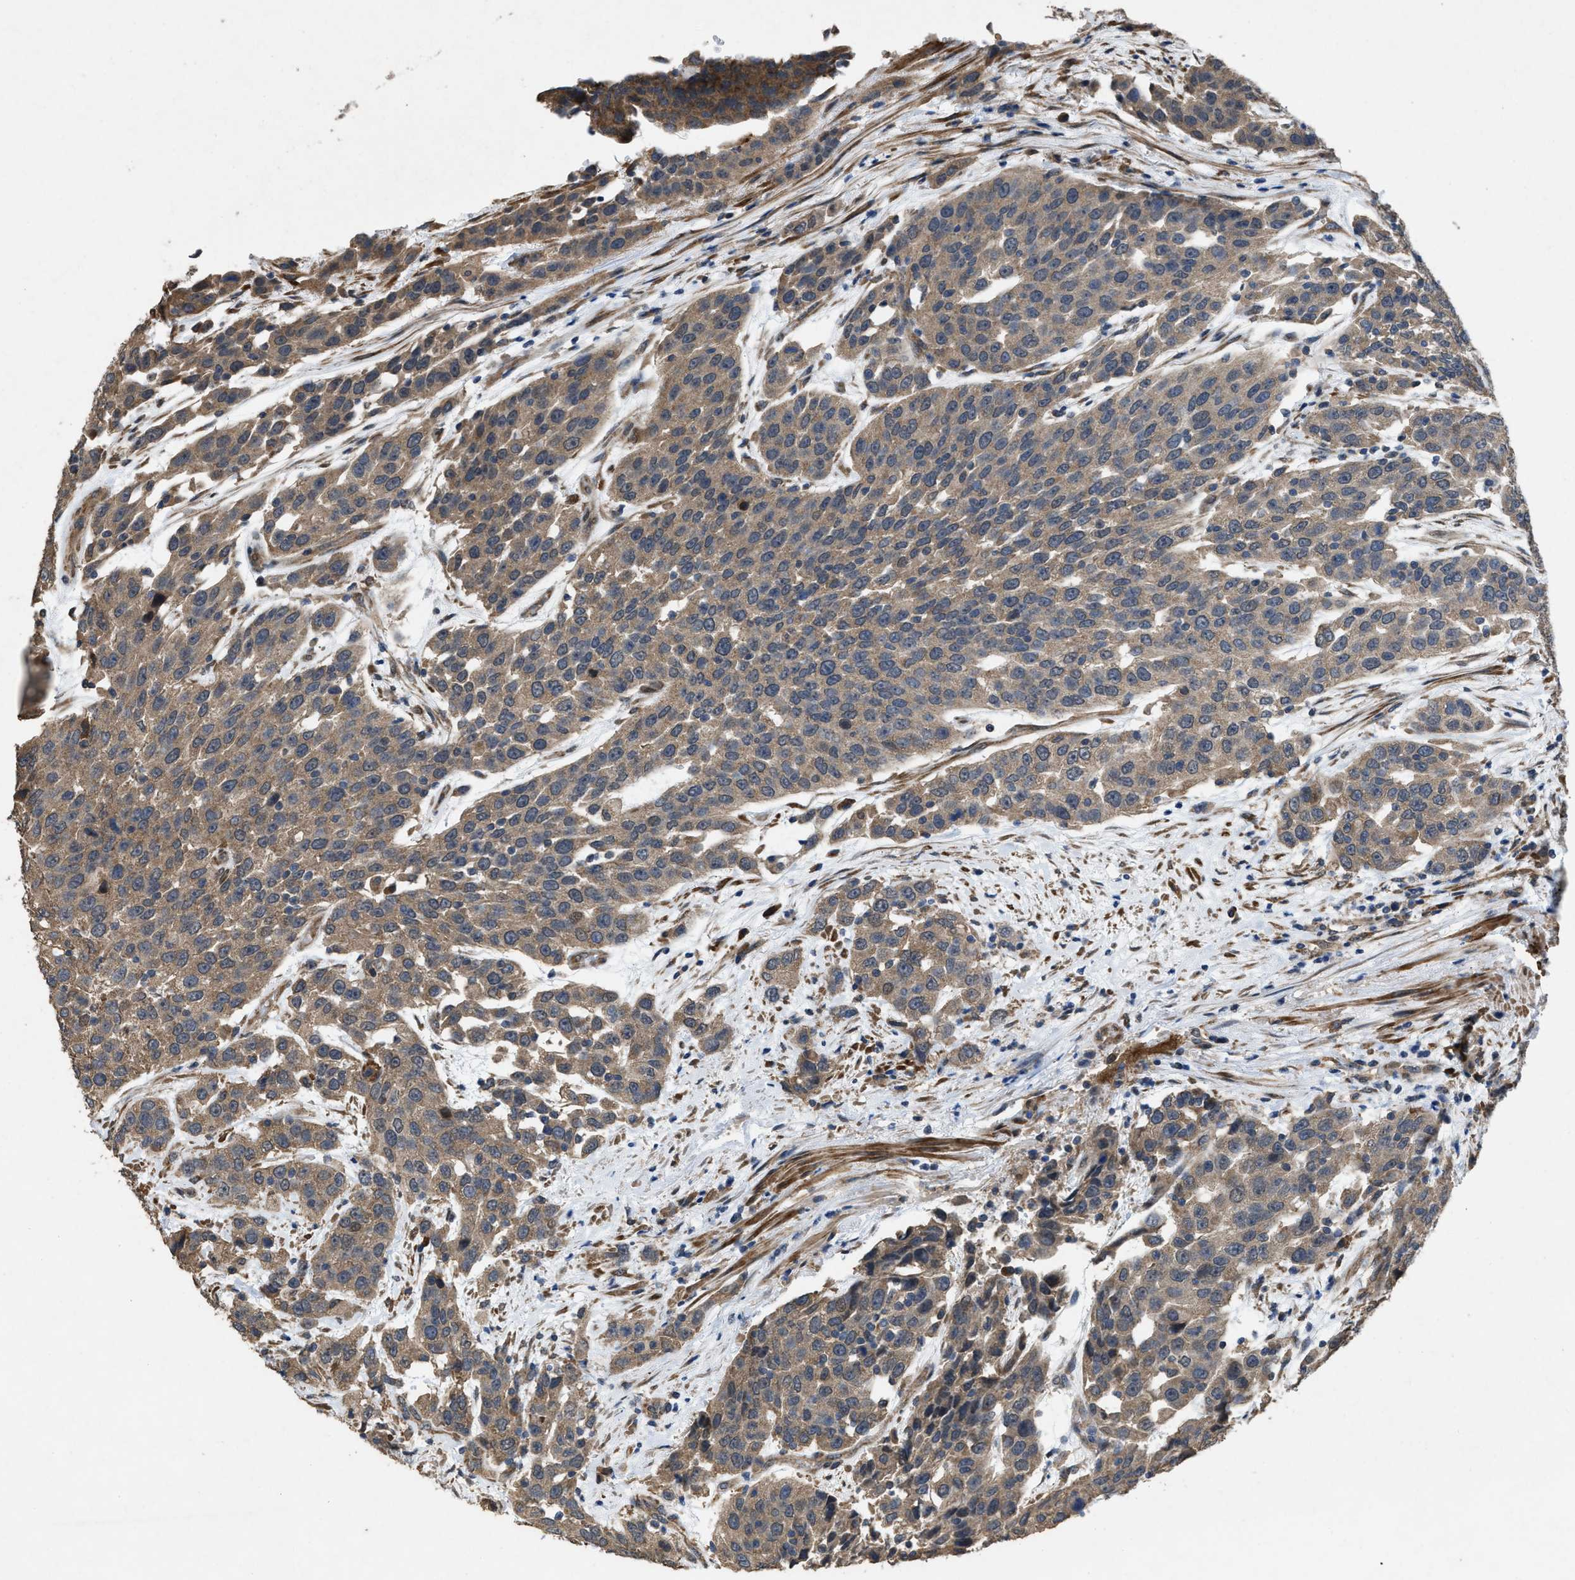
{"staining": {"intensity": "moderate", "quantity": ">75%", "location": "cytoplasmic/membranous"}, "tissue": "urothelial cancer", "cell_type": "Tumor cells", "image_type": "cancer", "snomed": [{"axis": "morphology", "description": "Urothelial carcinoma, High grade"}, {"axis": "topography", "description": "Urinary bladder"}], "caption": "Immunohistochemical staining of urothelial cancer reveals medium levels of moderate cytoplasmic/membranous protein expression in approximately >75% of tumor cells.", "gene": "ARL6", "patient": {"sex": "female", "age": 80}}